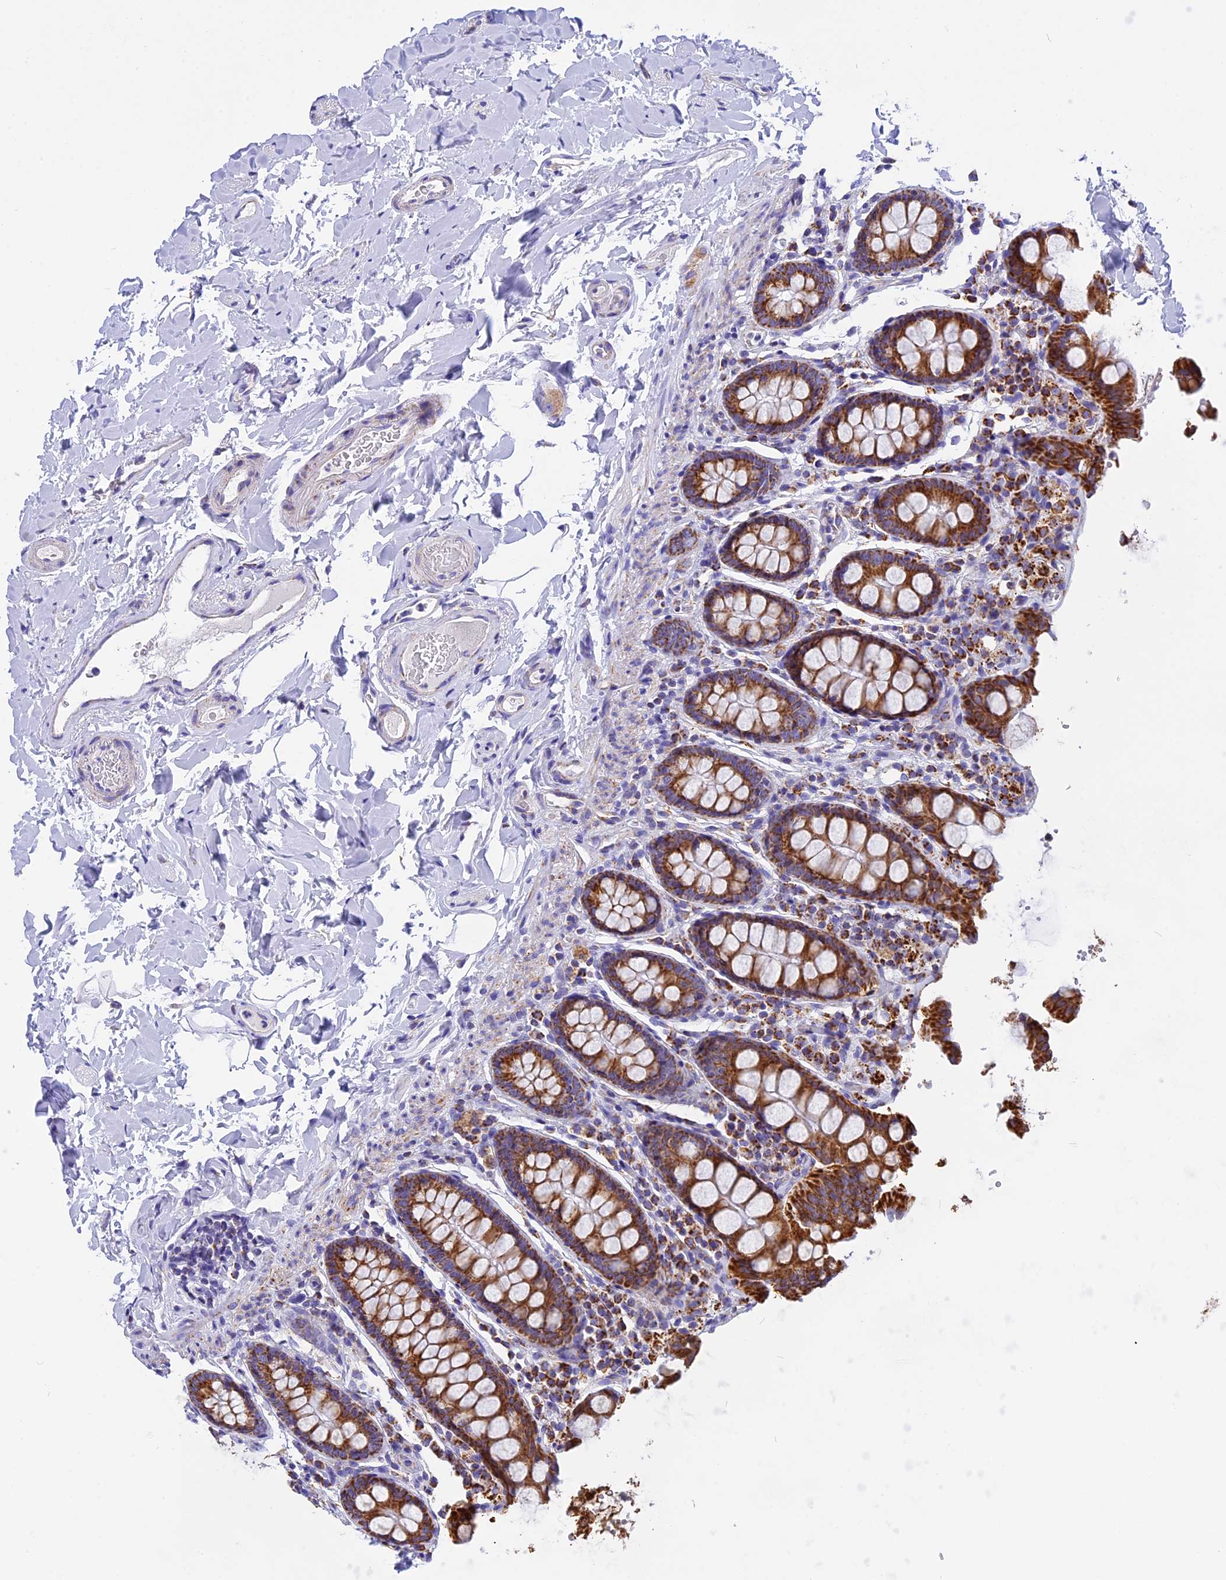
{"staining": {"intensity": "weak", "quantity": ">75%", "location": "cytoplasmic/membranous"}, "tissue": "colon", "cell_type": "Endothelial cells", "image_type": "normal", "snomed": [{"axis": "morphology", "description": "Normal tissue, NOS"}, {"axis": "topography", "description": "Colon"}, {"axis": "topography", "description": "Peripheral nerve tissue"}], "caption": "DAB (3,3'-diaminobenzidine) immunohistochemical staining of benign colon shows weak cytoplasmic/membranous protein expression in about >75% of endothelial cells.", "gene": "VDAC2", "patient": {"sex": "female", "age": 61}}